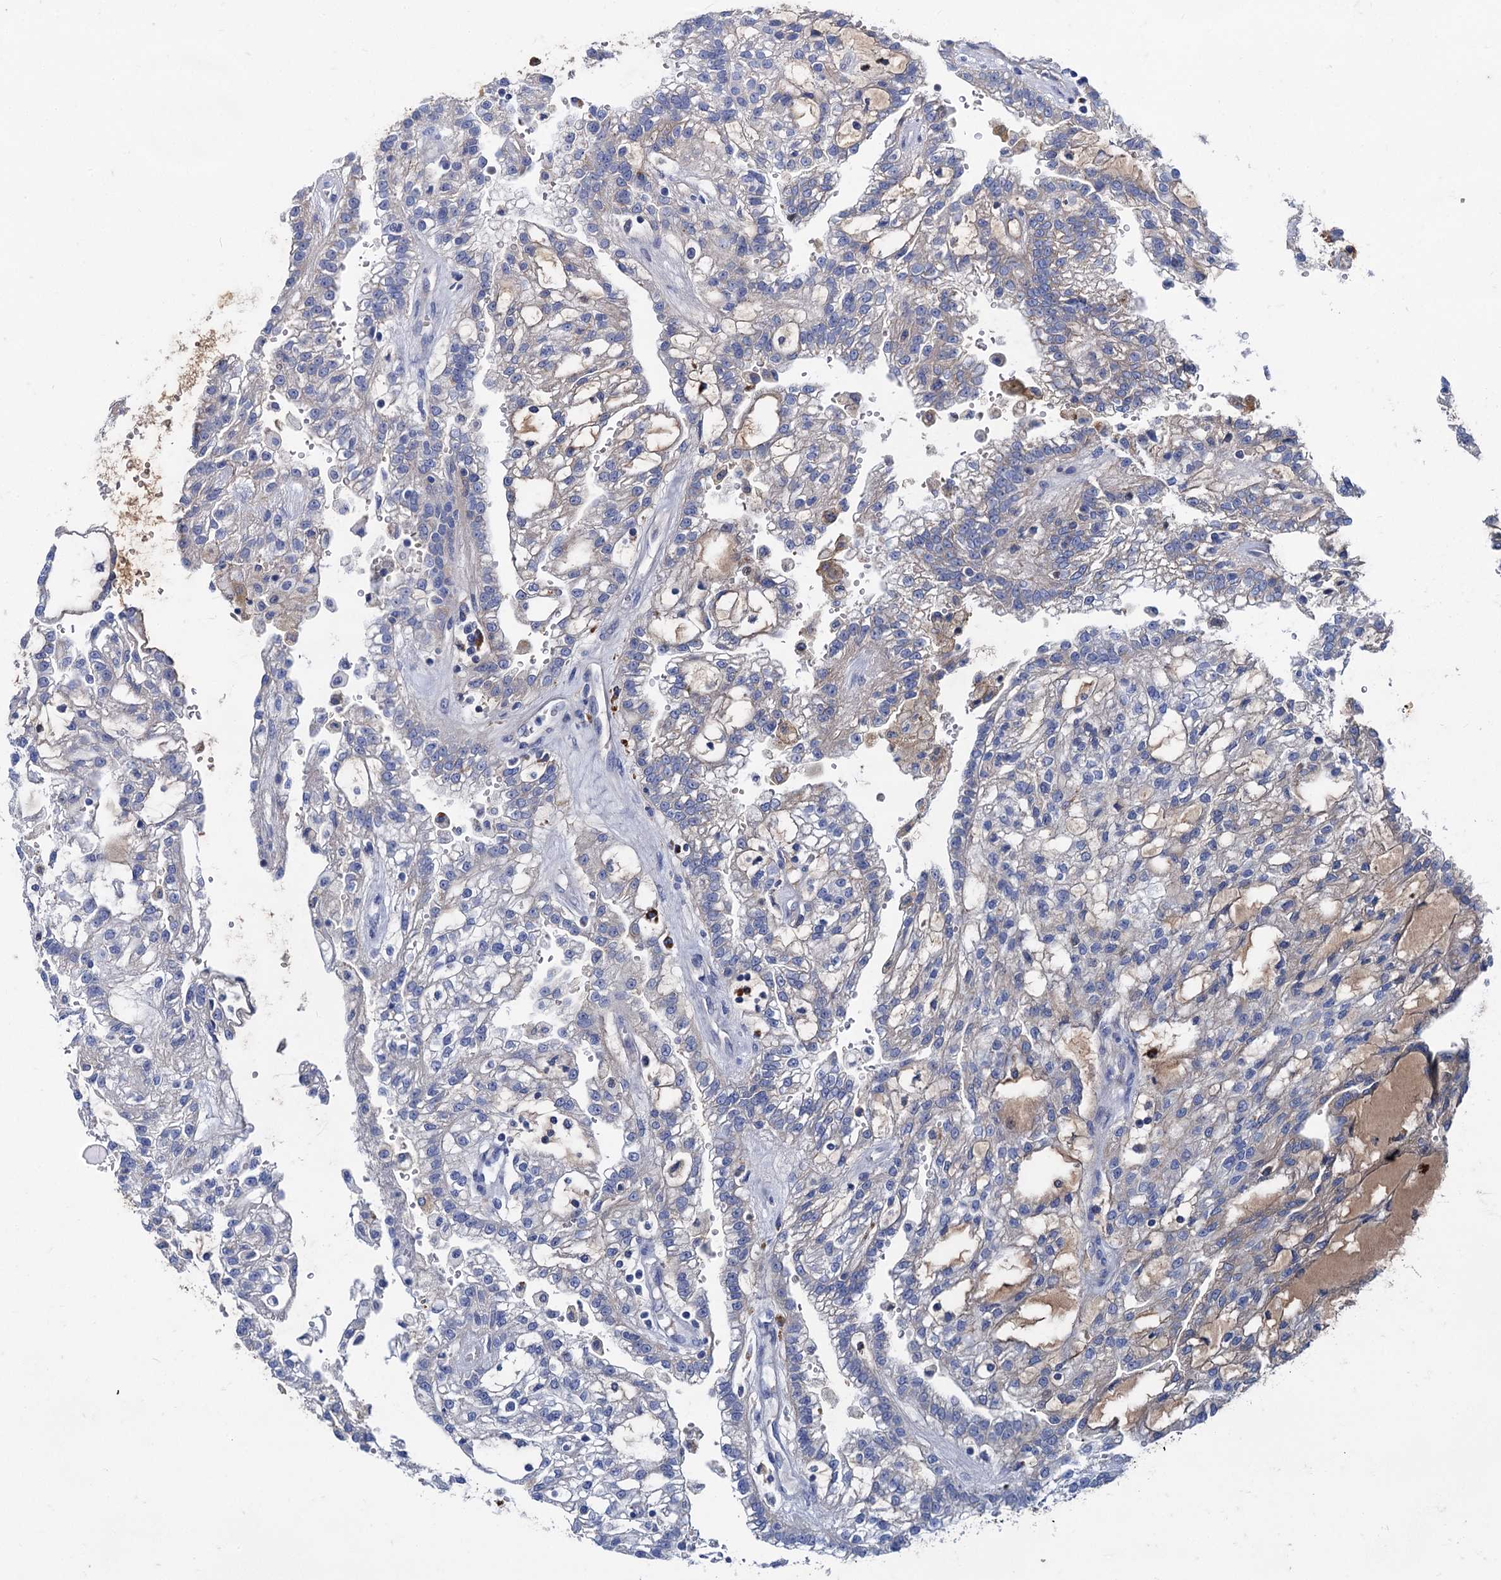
{"staining": {"intensity": "moderate", "quantity": "25%-75%", "location": "cytoplasmic/membranous,nuclear"}, "tissue": "renal cancer", "cell_type": "Tumor cells", "image_type": "cancer", "snomed": [{"axis": "morphology", "description": "Adenocarcinoma, NOS"}, {"axis": "topography", "description": "Kidney"}], "caption": "Protein expression analysis of human renal adenocarcinoma reveals moderate cytoplasmic/membranous and nuclear positivity in approximately 25%-75% of tumor cells.", "gene": "TMEM72", "patient": {"sex": "male", "age": 63}}